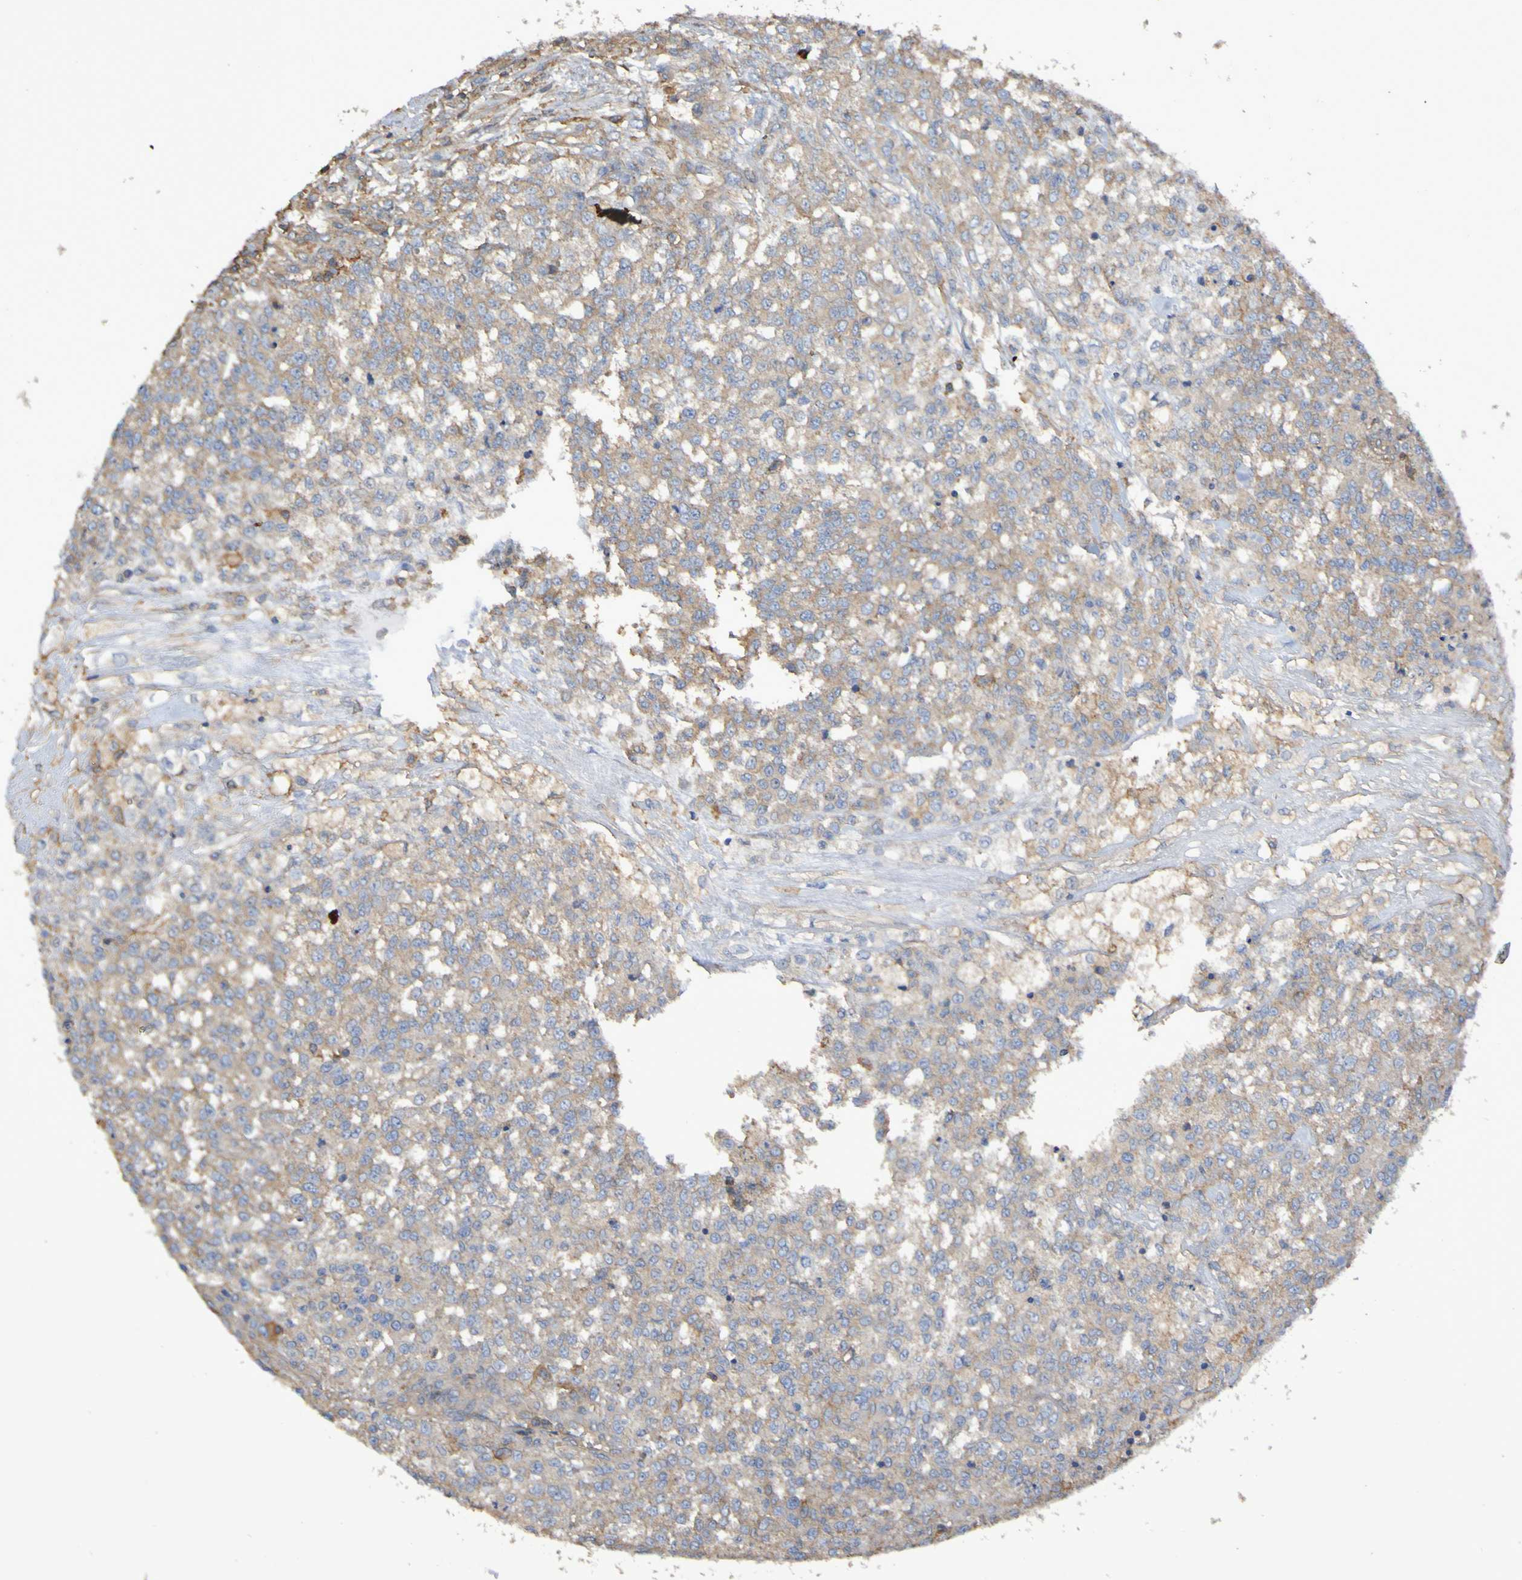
{"staining": {"intensity": "weak", "quantity": ">75%", "location": "cytoplasmic/membranous"}, "tissue": "testis cancer", "cell_type": "Tumor cells", "image_type": "cancer", "snomed": [{"axis": "morphology", "description": "Seminoma, NOS"}, {"axis": "topography", "description": "Testis"}], "caption": "Immunohistochemistry (IHC) (DAB) staining of testis cancer (seminoma) shows weak cytoplasmic/membranous protein expression in about >75% of tumor cells. The staining is performed using DAB brown chromogen to label protein expression. The nuclei are counter-stained blue using hematoxylin.", "gene": "SYNJ1", "patient": {"sex": "male", "age": 59}}